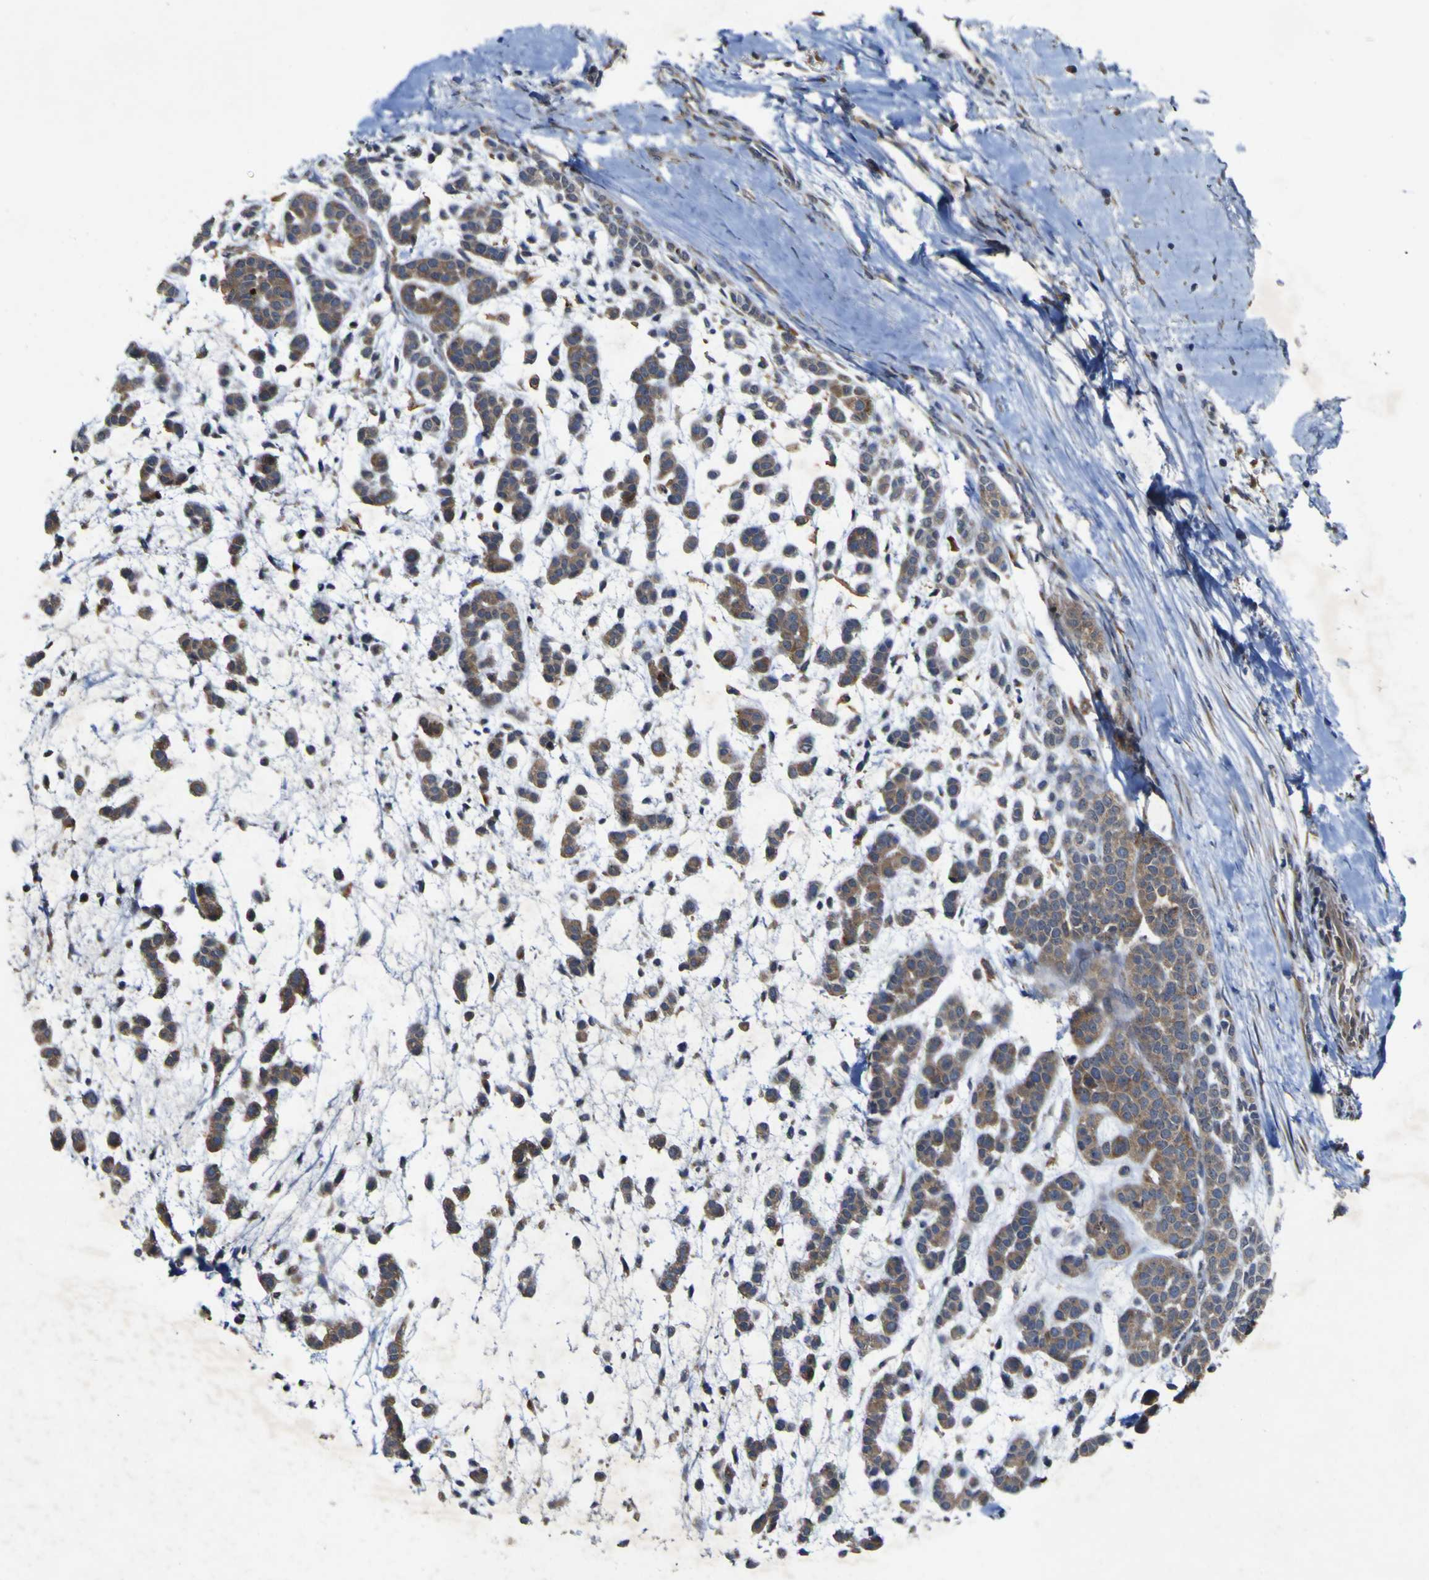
{"staining": {"intensity": "moderate", "quantity": ">75%", "location": "cytoplasmic/membranous"}, "tissue": "head and neck cancer", "cell_type": "Tumor cells", "image_type": "cancer", "snomed": [{"axis": "morphology", "description": "Adenocarcinoma, NOS"}, {"axis": "morphology", "description": "Adenoma, NOS"}, {"axis": "topography", "description": "Head-Neck"}], "caption": "Head and neck cancer (adenoma) was stained to show a protein in brown. There is medium levels of moderate cytoplasmic/membranous staining in about >75% of tumor cells.", "gene": "IRAK2", "patient": {"sex": "female", "age": 55}}